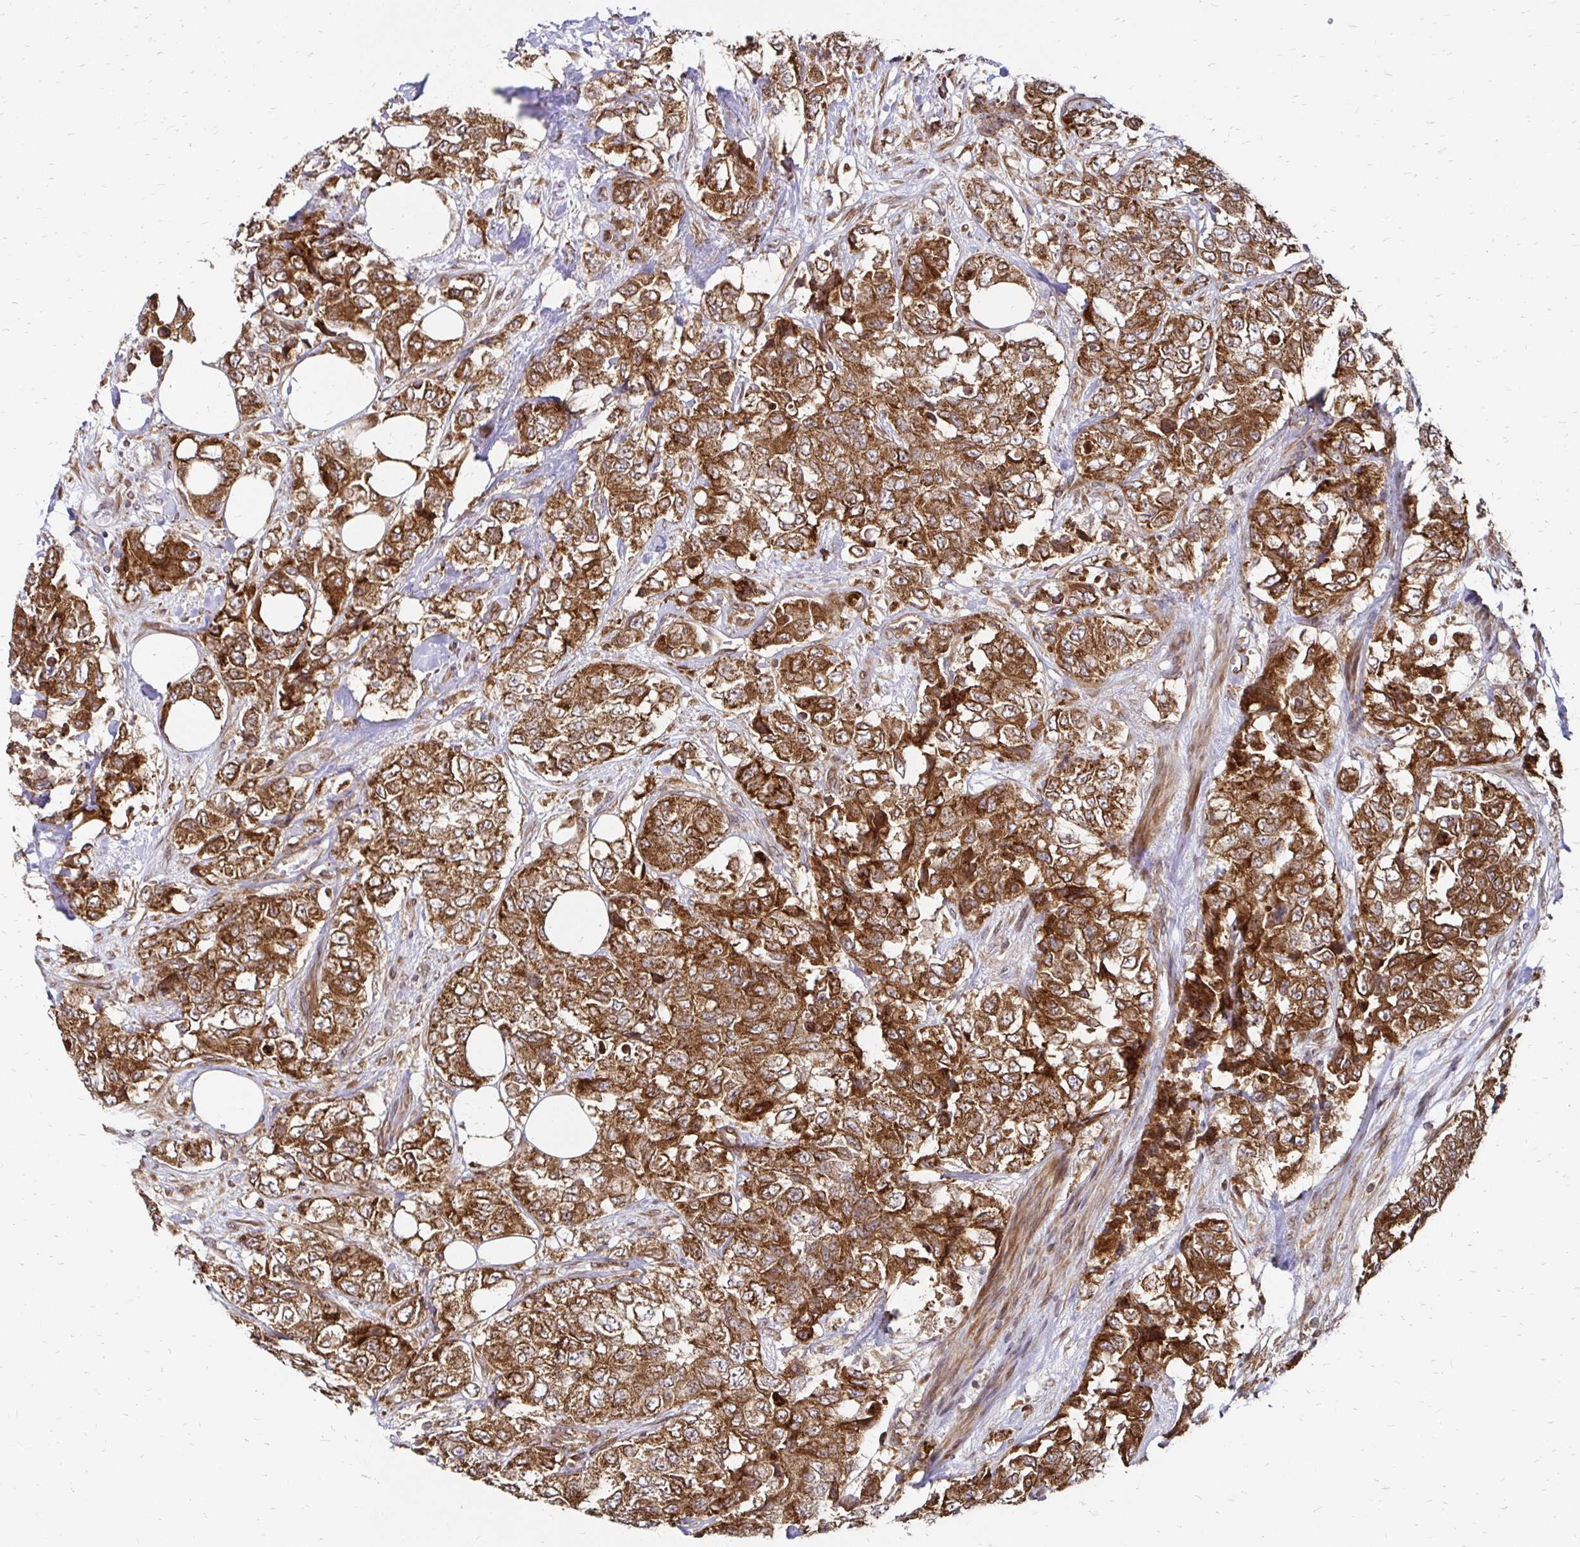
{"staining": {"intensity": "strong", "quantity": ">75%", "location": "cytoplasmic/membranous"}, "tissue": "urothelial cancer", "cell_type": "Tumor cells", "image_type": "cancer", "snomed": [{"axis": "morphology", "description": "Urothelial carcinoma, High grade"}, {"axis": "topography", "description": "Urinary bladder"}], "caption": "About >75% of tumor cells in urothelial carcinoma (high-grade) display strong cytoplasmic/membranous protein positivity as visualized by brown immunohistochemical staining.", "gene": "ZW10", "patient": {"sex": "female", "age": 78}}